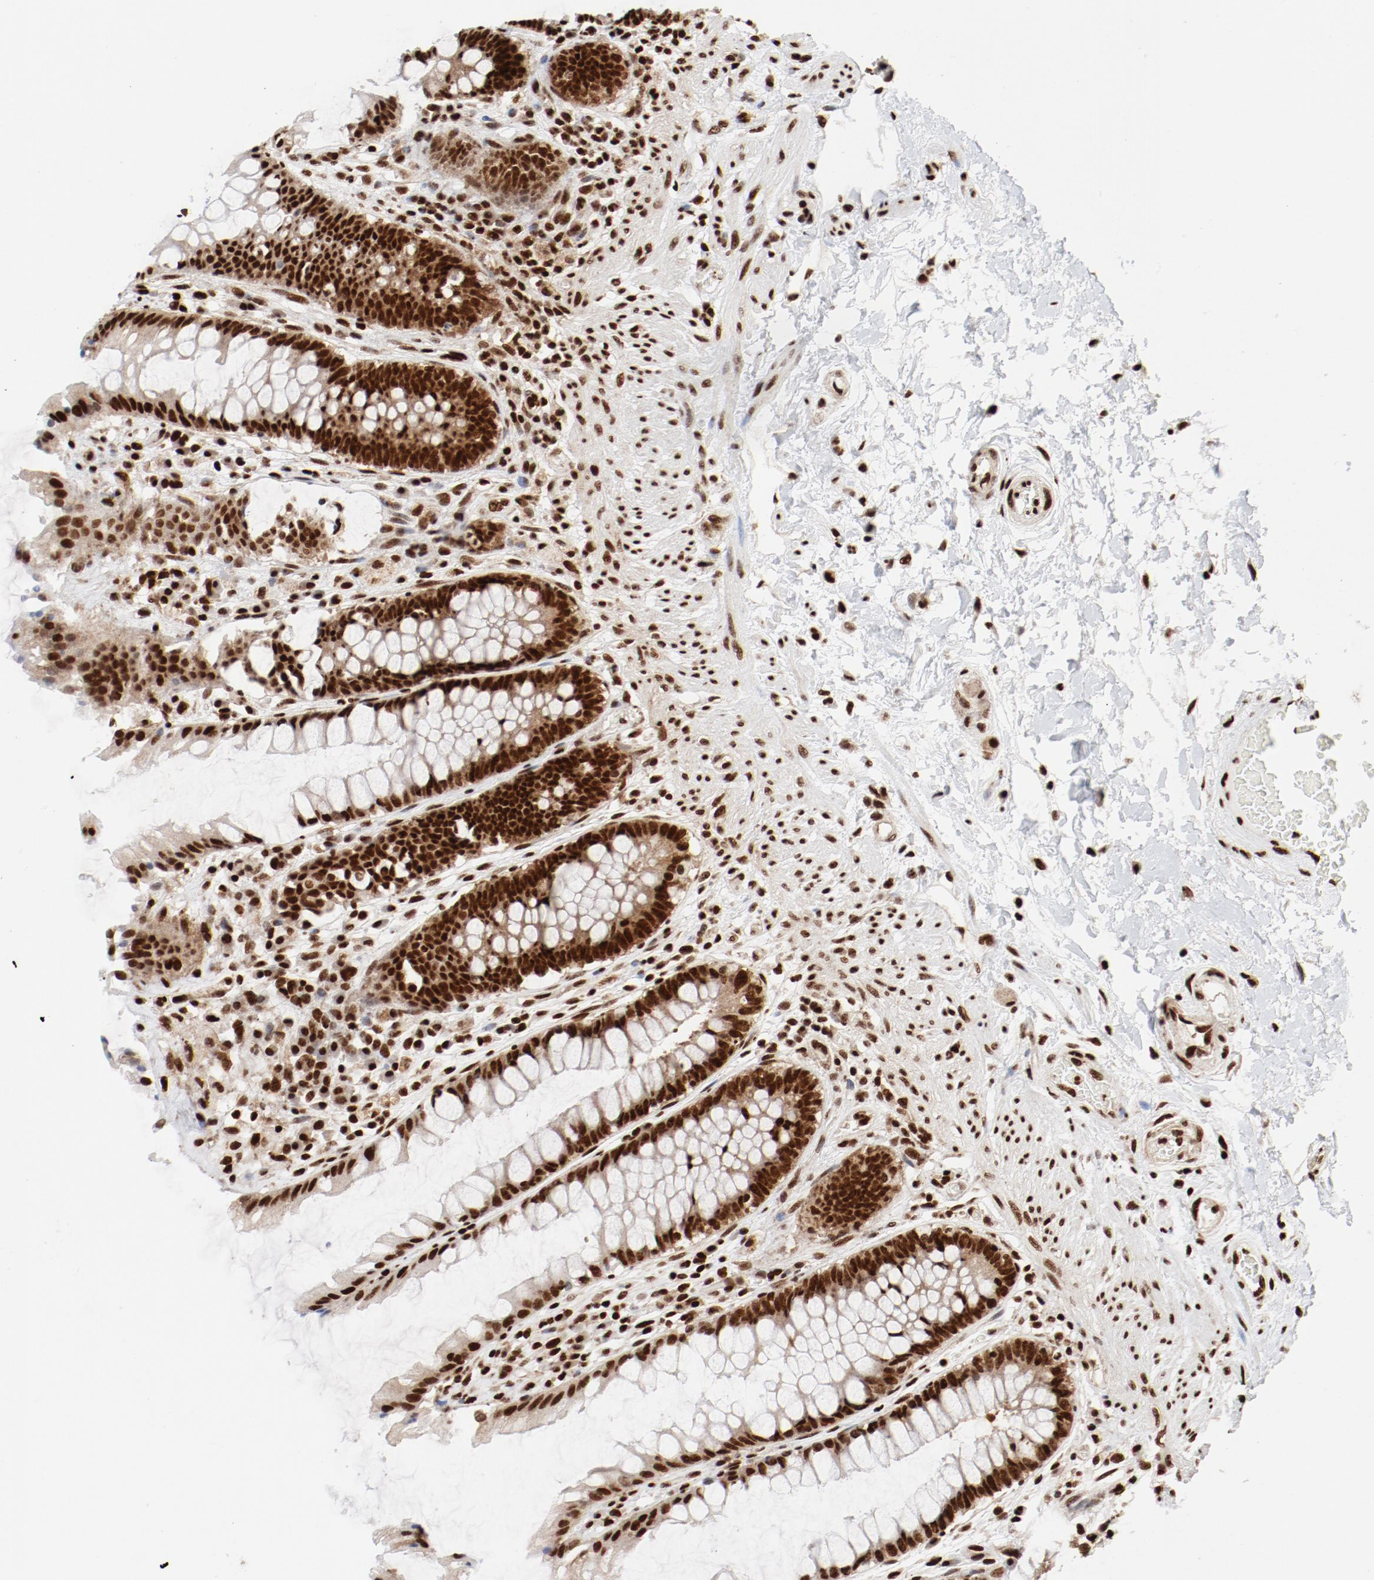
{"staining": {"intensity": "strong", "quantity": ">75%", "location": "nuclear"}, "tissue": "rectum", "cell_type": "Glandular cells", "image_type": "normal", "snomed": [{"axis": "morphology", "description": "Normal tissue, NOS"}, {"axis": "topography", "description": "Rectum"}], "caption": "Human rectum stained with a brown dye displays strong nuclear positive expression in approximately >75% of glandular cells.", "gene": "NFYB", "patient": {"sex": "female", "age": 46}}